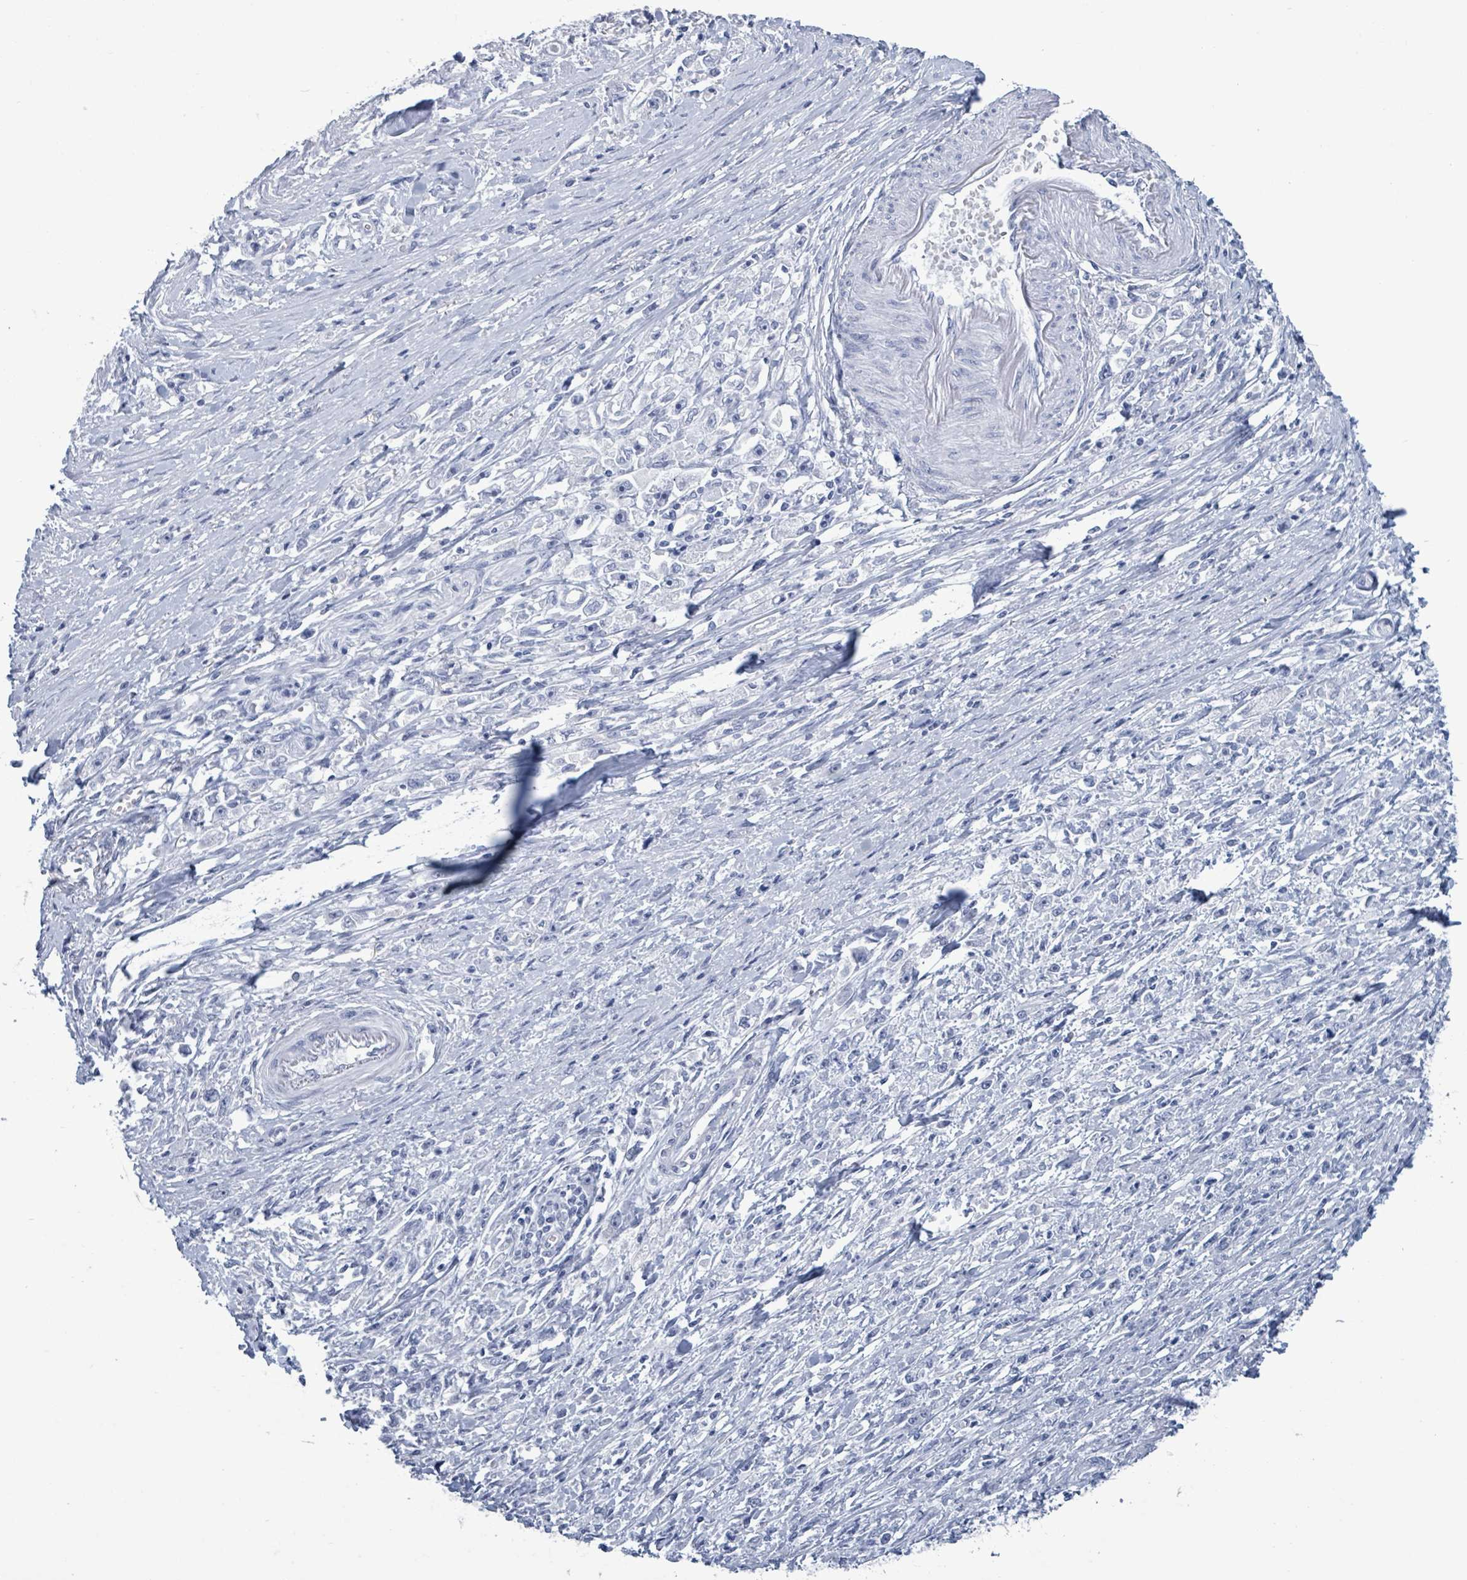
{"staining": {"intensity": "negative", "quantity": "none", "location": "none"}, "tissue": "stomach cancer", "cell_type": "Tumor cells", "image_type": "cancer", "snomed": [{"axis": "morphology", "description": "Adenocarcinoma, NOS"}, {"axis": "topography", "description": "Stomach"}], "caption": "An IHC image of stomach adenocarcinoma is shown. There is no staining in tumor cells of stomach adenocarcinoma.", "gene": "NKX2-1", "patient": {"sex": "female", "age": 59}}